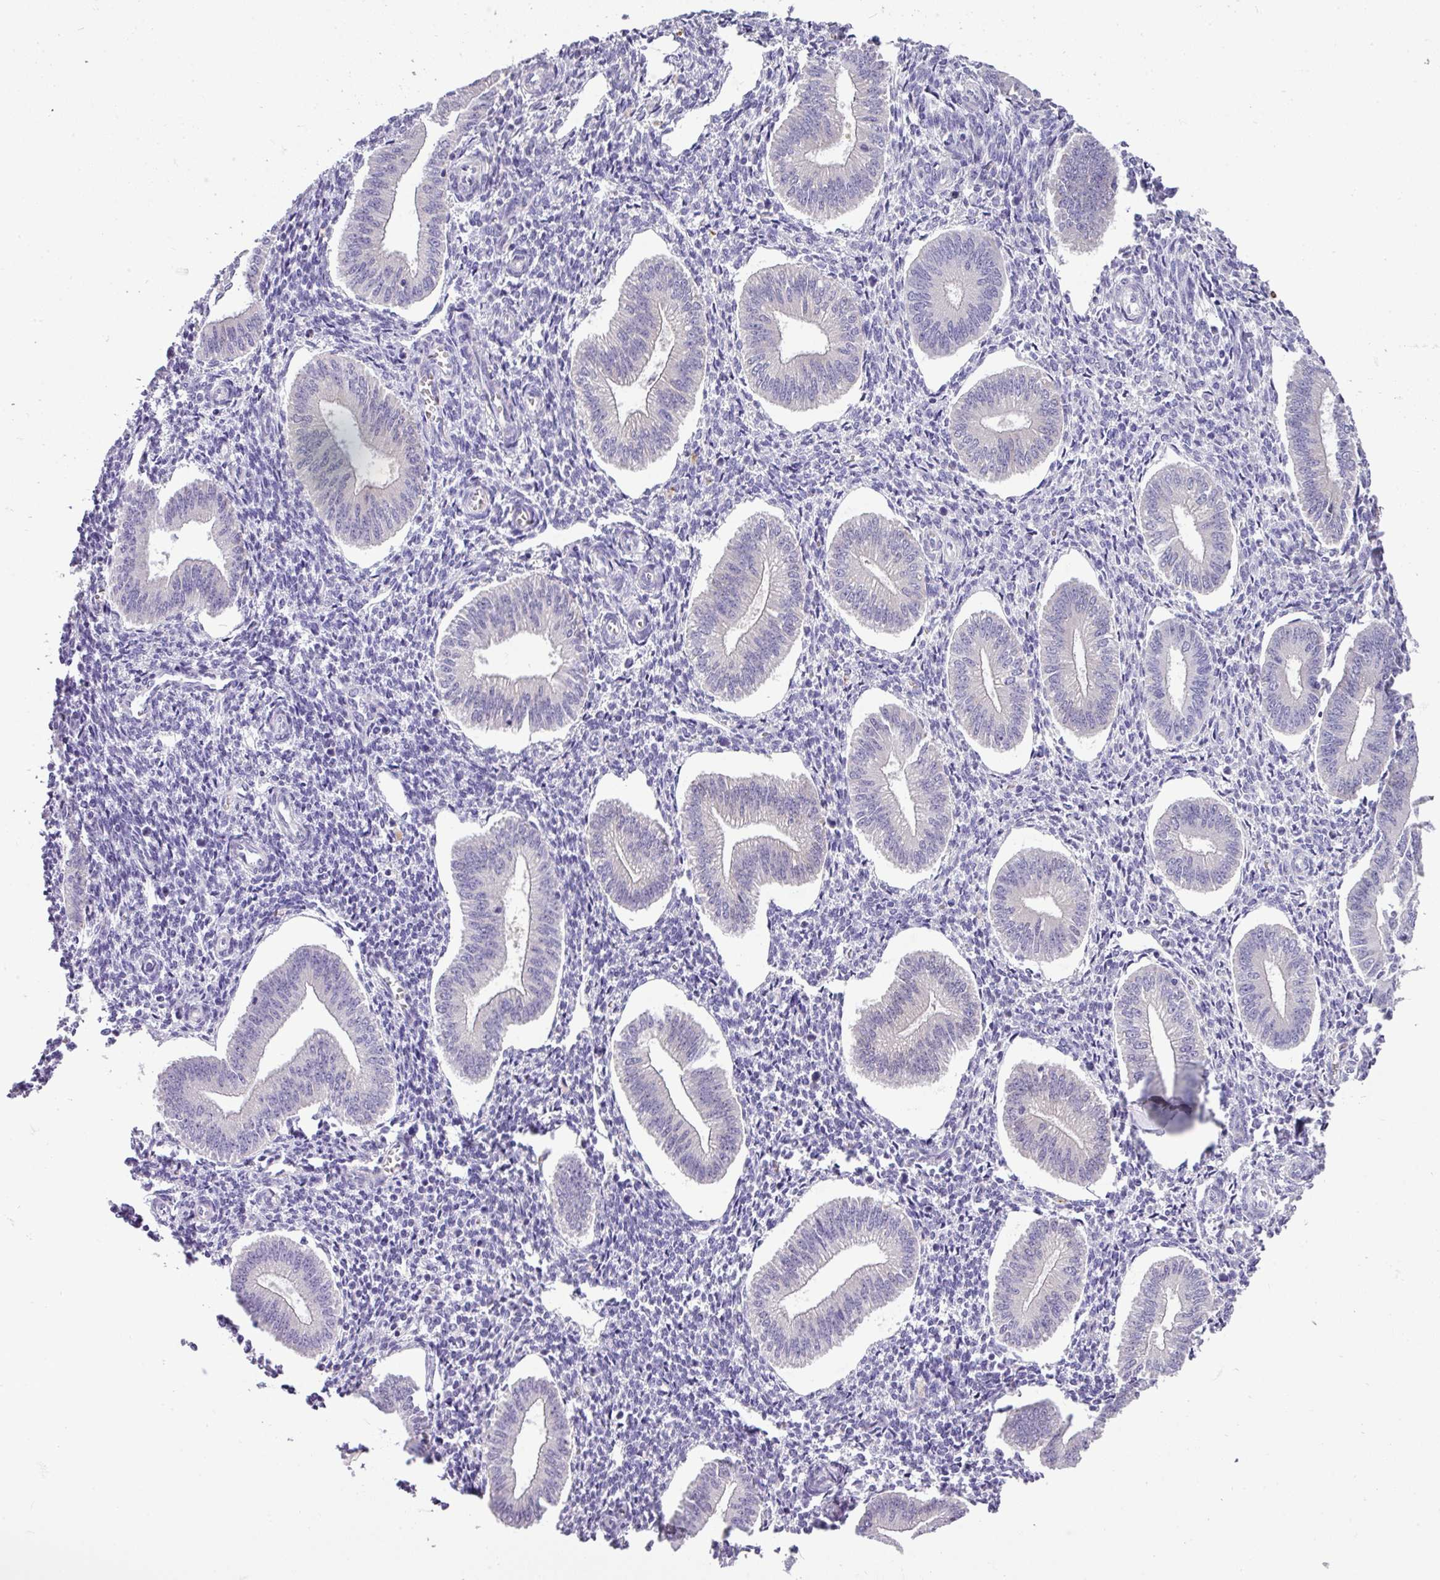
{"staining": {"intensity": "negative", "quantity": "none", "location": "none"}, "tissue": "endometrium", "cell_type": "Cells in endometrial stroma", "image_type": "normal", "snomed": [{"axis": "morphology", "description": "Normal tissue, NOS"}, {"axis": "topography", "description": "Endometrium"}], "caption": "Immunohistochemistry histopathology image of benign human endometrium stained for a protein (brown), which reveals no positivity in cells in endometrial stroma. (DAB immunohistochemistry (IHC) visualized using brightfield microscopy, high magnification).", "gene": "ENSG00000273748", "patient": {"sex": "female", "age": 34}}